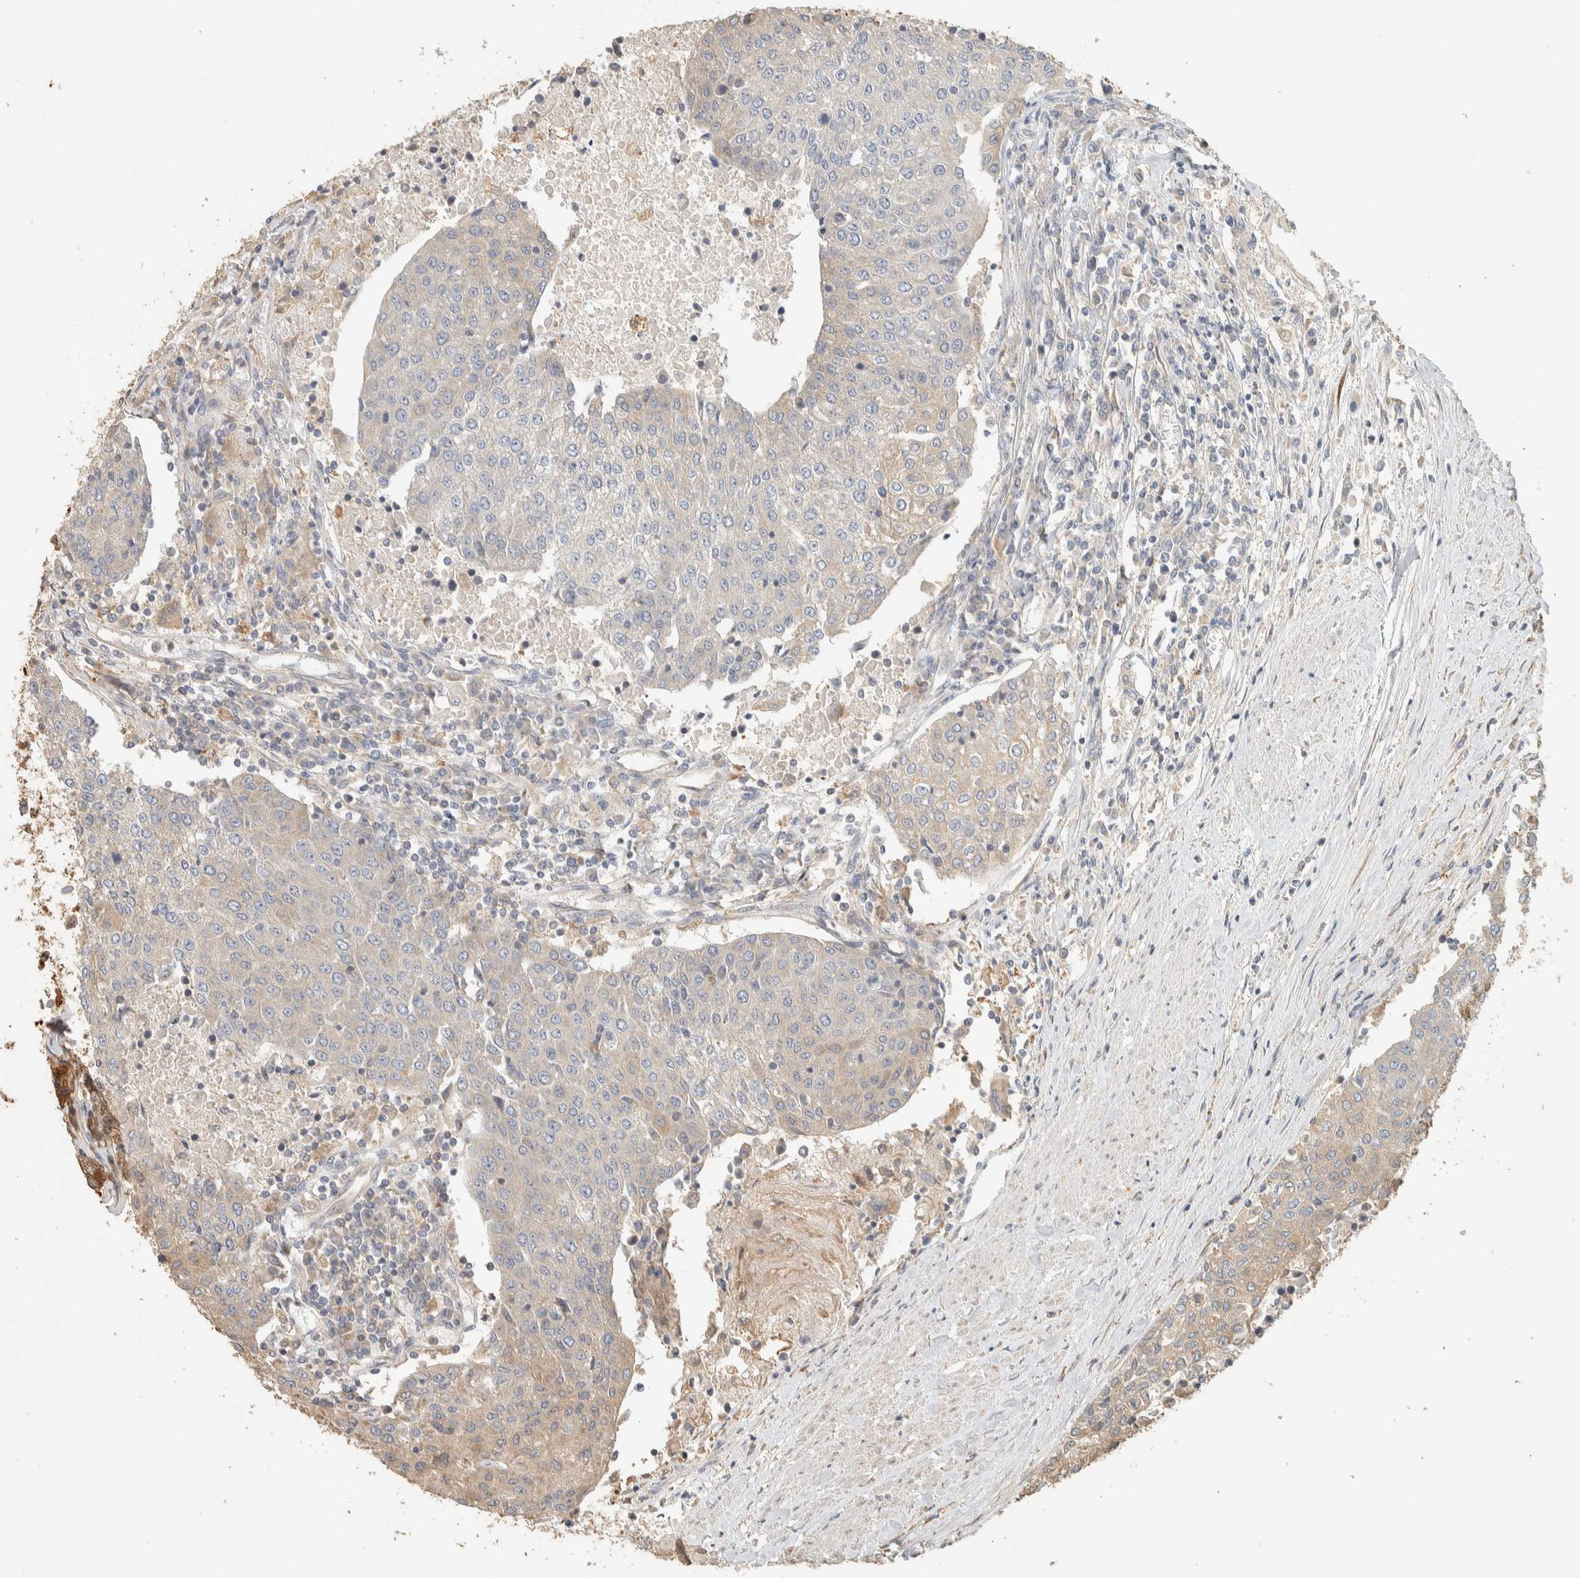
{"staining": {"intensity": "negative", "quantity": "none", "location": "none"}, "tissue": "urothelial cancer", "cell_type": "Tumor cells", "image_type": "cancer", "snomed": [{"axis": "morphology", "description": "Urothelial carcinoma, High grade"}, {"axis": "topography", "description": "Urinary bladder"}], "caption": "This is an immunohistochemistry (IHC) histopathology image of high-grade urothelial carcinoma. There is no staining in tumor cells.", "gene": "EXOC7", "patient": {"sex": "female", "age": 85}}